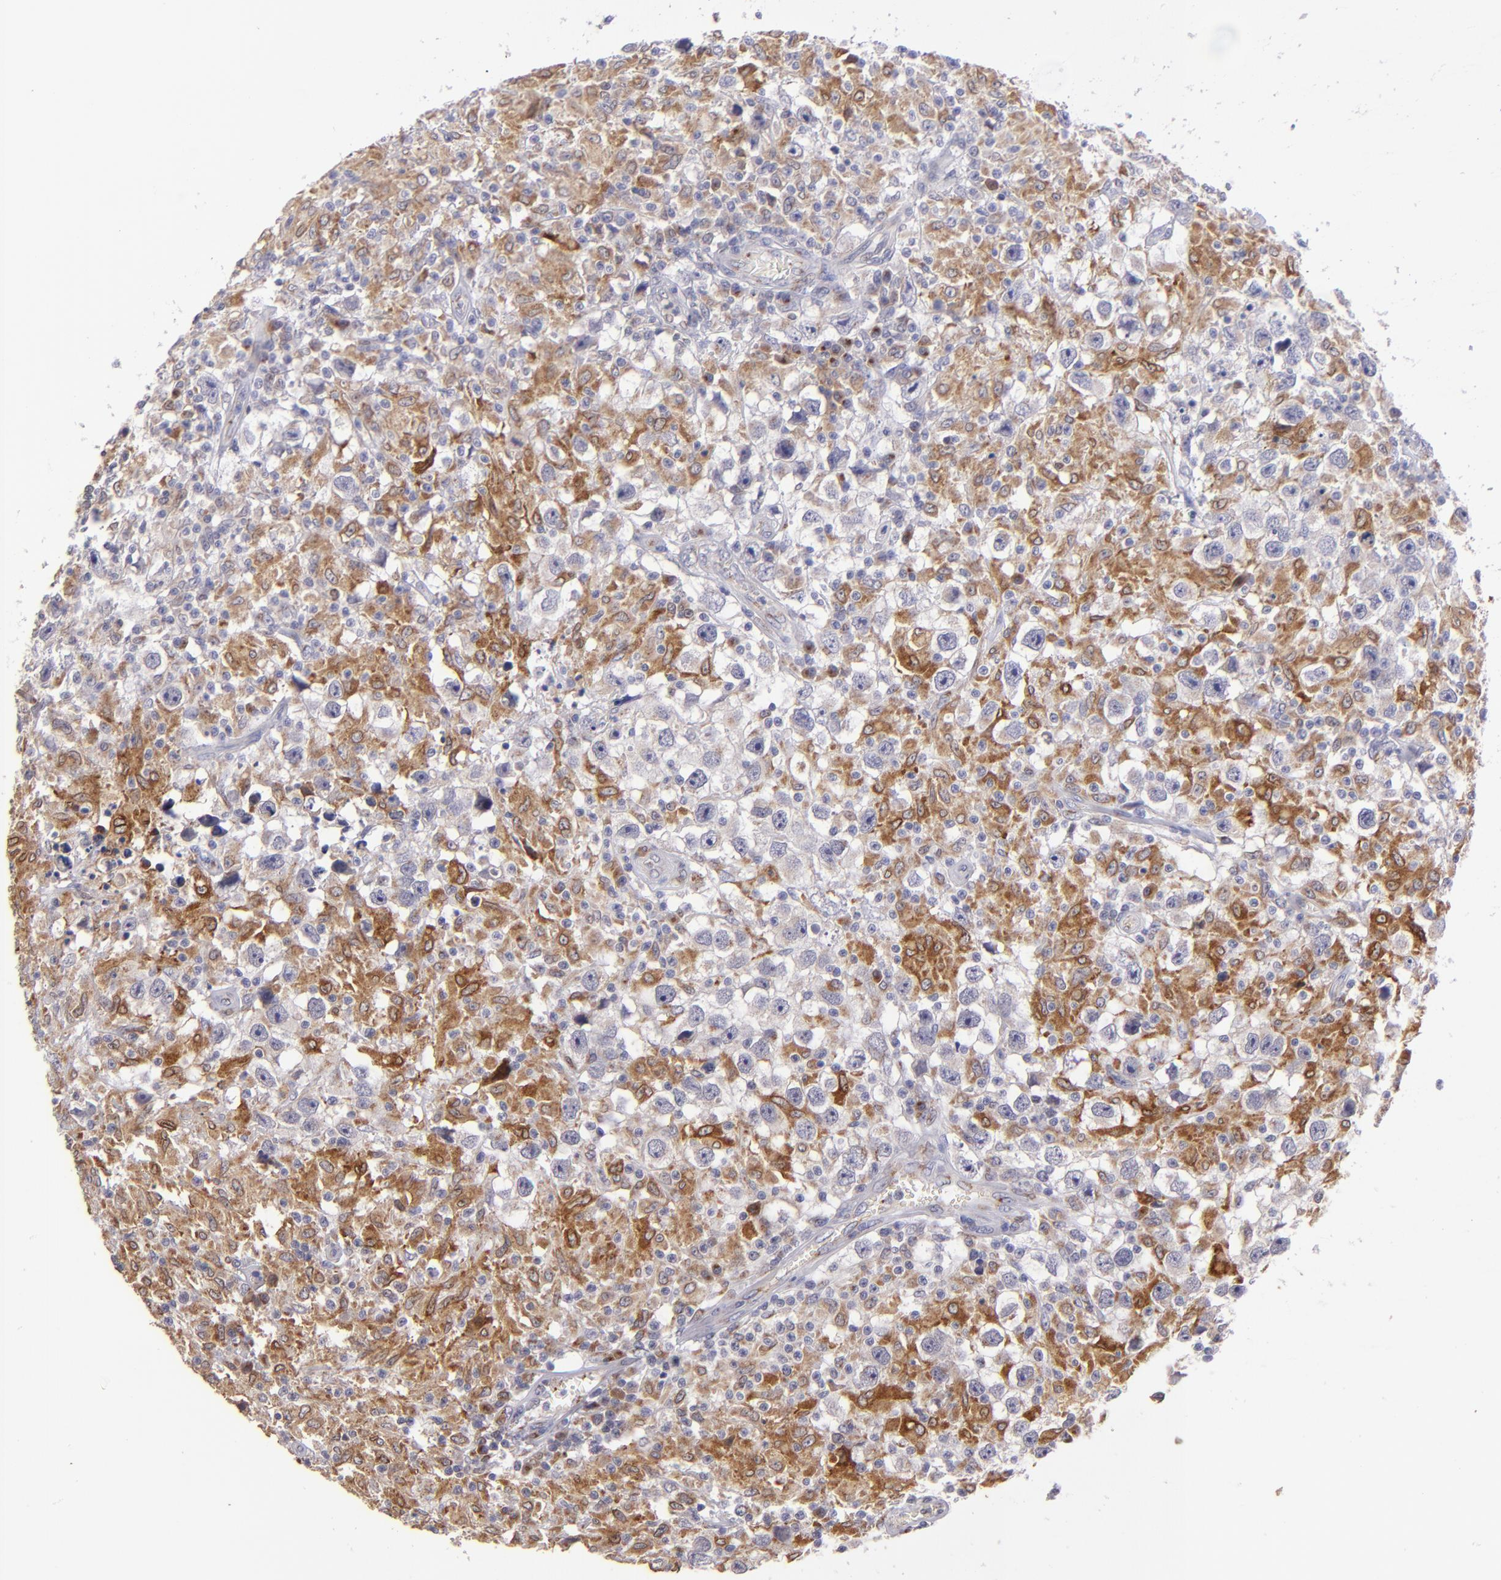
{"staining": {"intensity": "moderate", "quantity": "25%-75%", "location": "cytoplasmic/membranous"}, "tissue": "testis cancer", "cell_type": "Tumor cells", "image_type": "cancer", "snomed": [{"axis": "morphology", "description": "Seminoma, NOS"}, {"axis": "topography", "description": "Testis"}], "caption": "The immunohistochemical stain shows moderate cytoplasmic/membranous expression in tumor cells of testis seminoma tissue. The staining was performed using DAB to visualize the protein expression in brown, while the nuclei were stained in blue with hematoxylin (Magnification: 20x).", "gene": "PTGS1", "patient": {"sex": "male", "age": 34}}